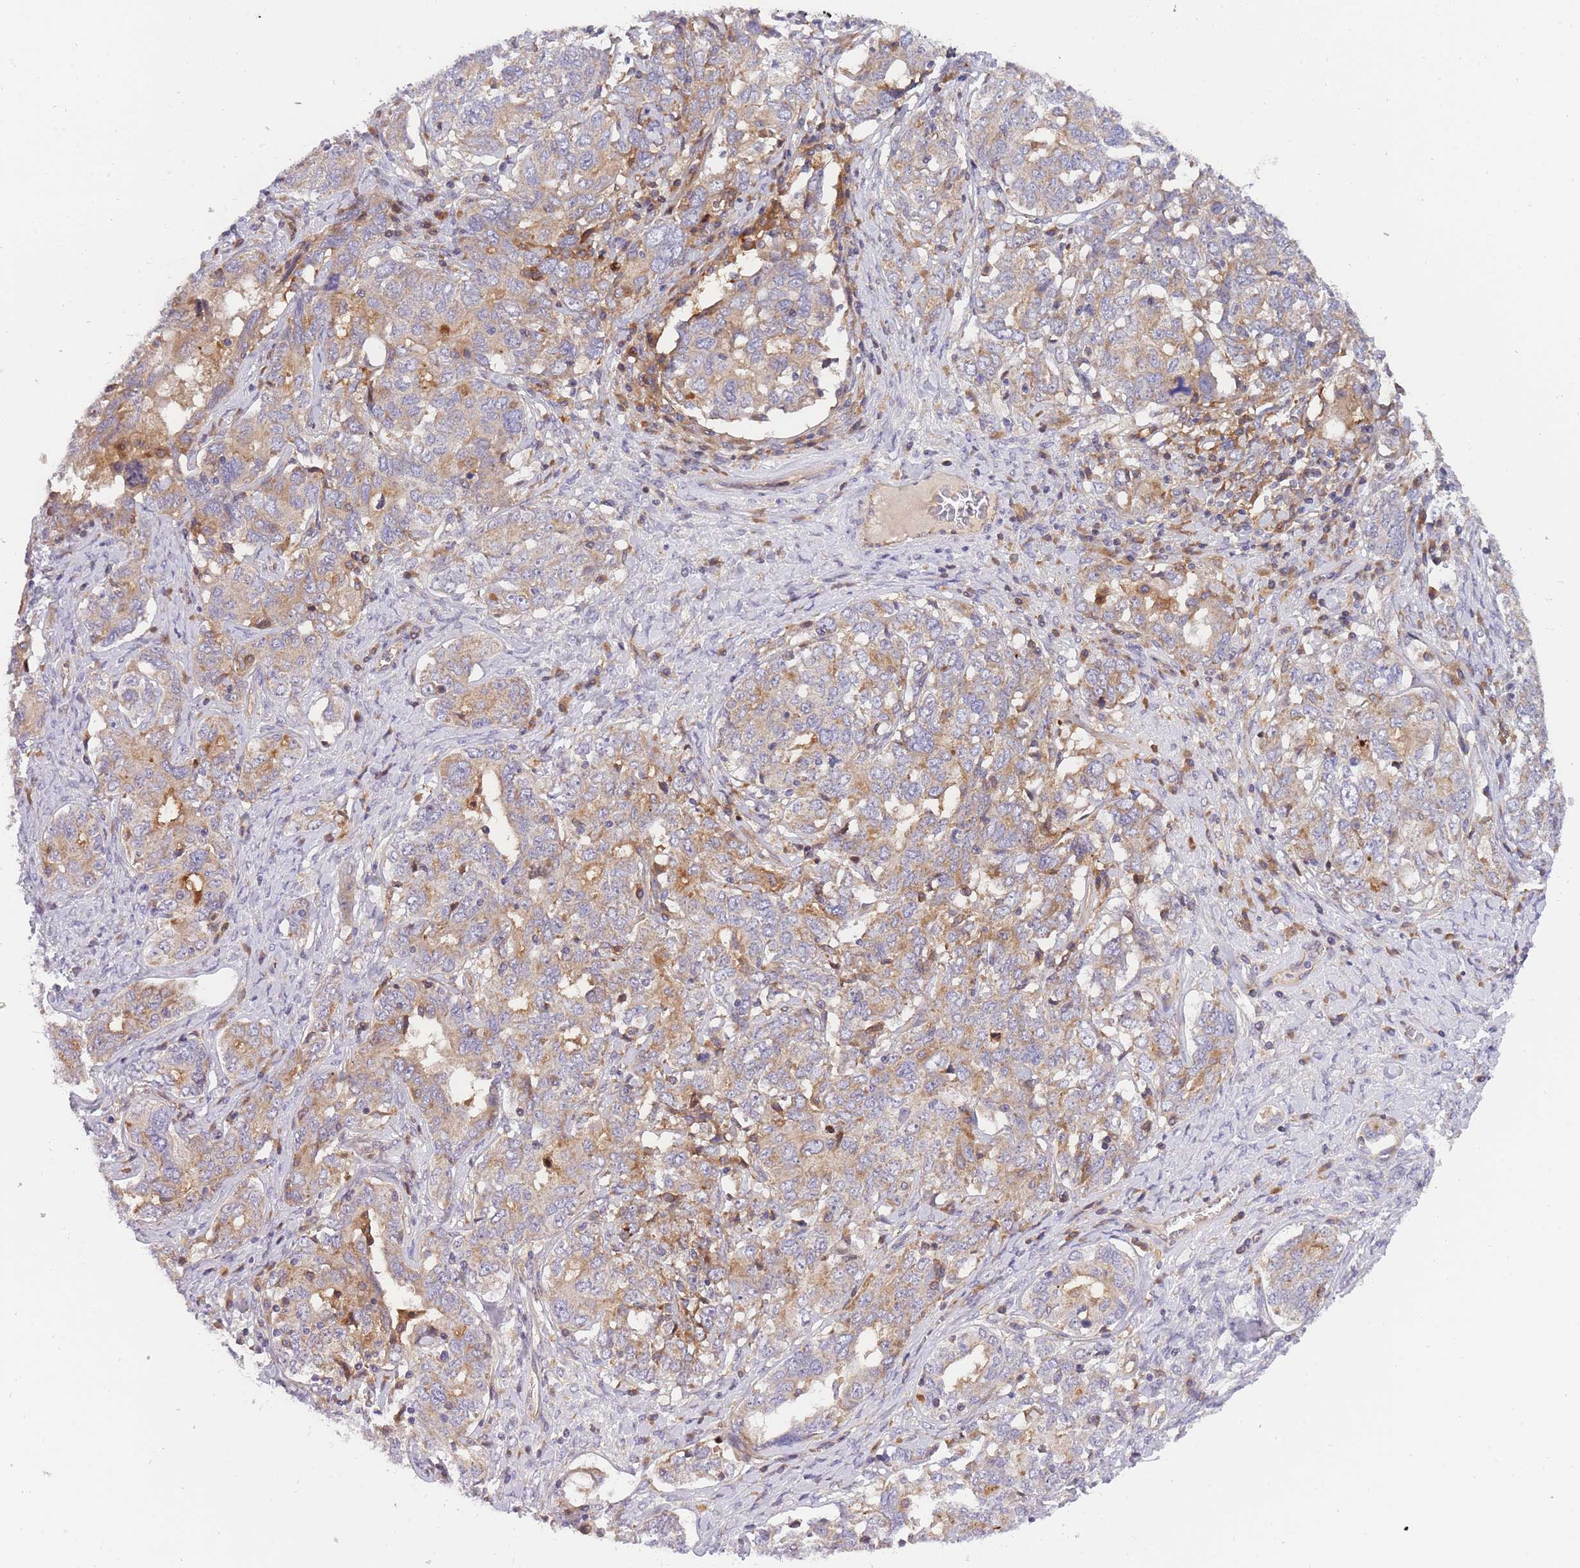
{"staining": {"intensity": "weak", "quantity": "25%-75%", "location": "cytoplasmic/membranous"}, "tissue": "ovarian cancer", "cell_type": "Tumor cells", "image_type": "cancer", "snomed": [{"axis": "morphology", "description": "Carcinoma, endometroid"}, {"axis": "topography", "description": "Ovary"}], "caption": "Immunohistochemical staining of ovarian cancer (endometroid carcinoma) displays low levels of weak cytoplasmic/membranous protein positivity in about 25%-75% of tumor cells. (Brightfield microscopy of DAB IHC at high magnification).", "gene": "CRYGN", "patient": {"sex": "female", "age": 62}}